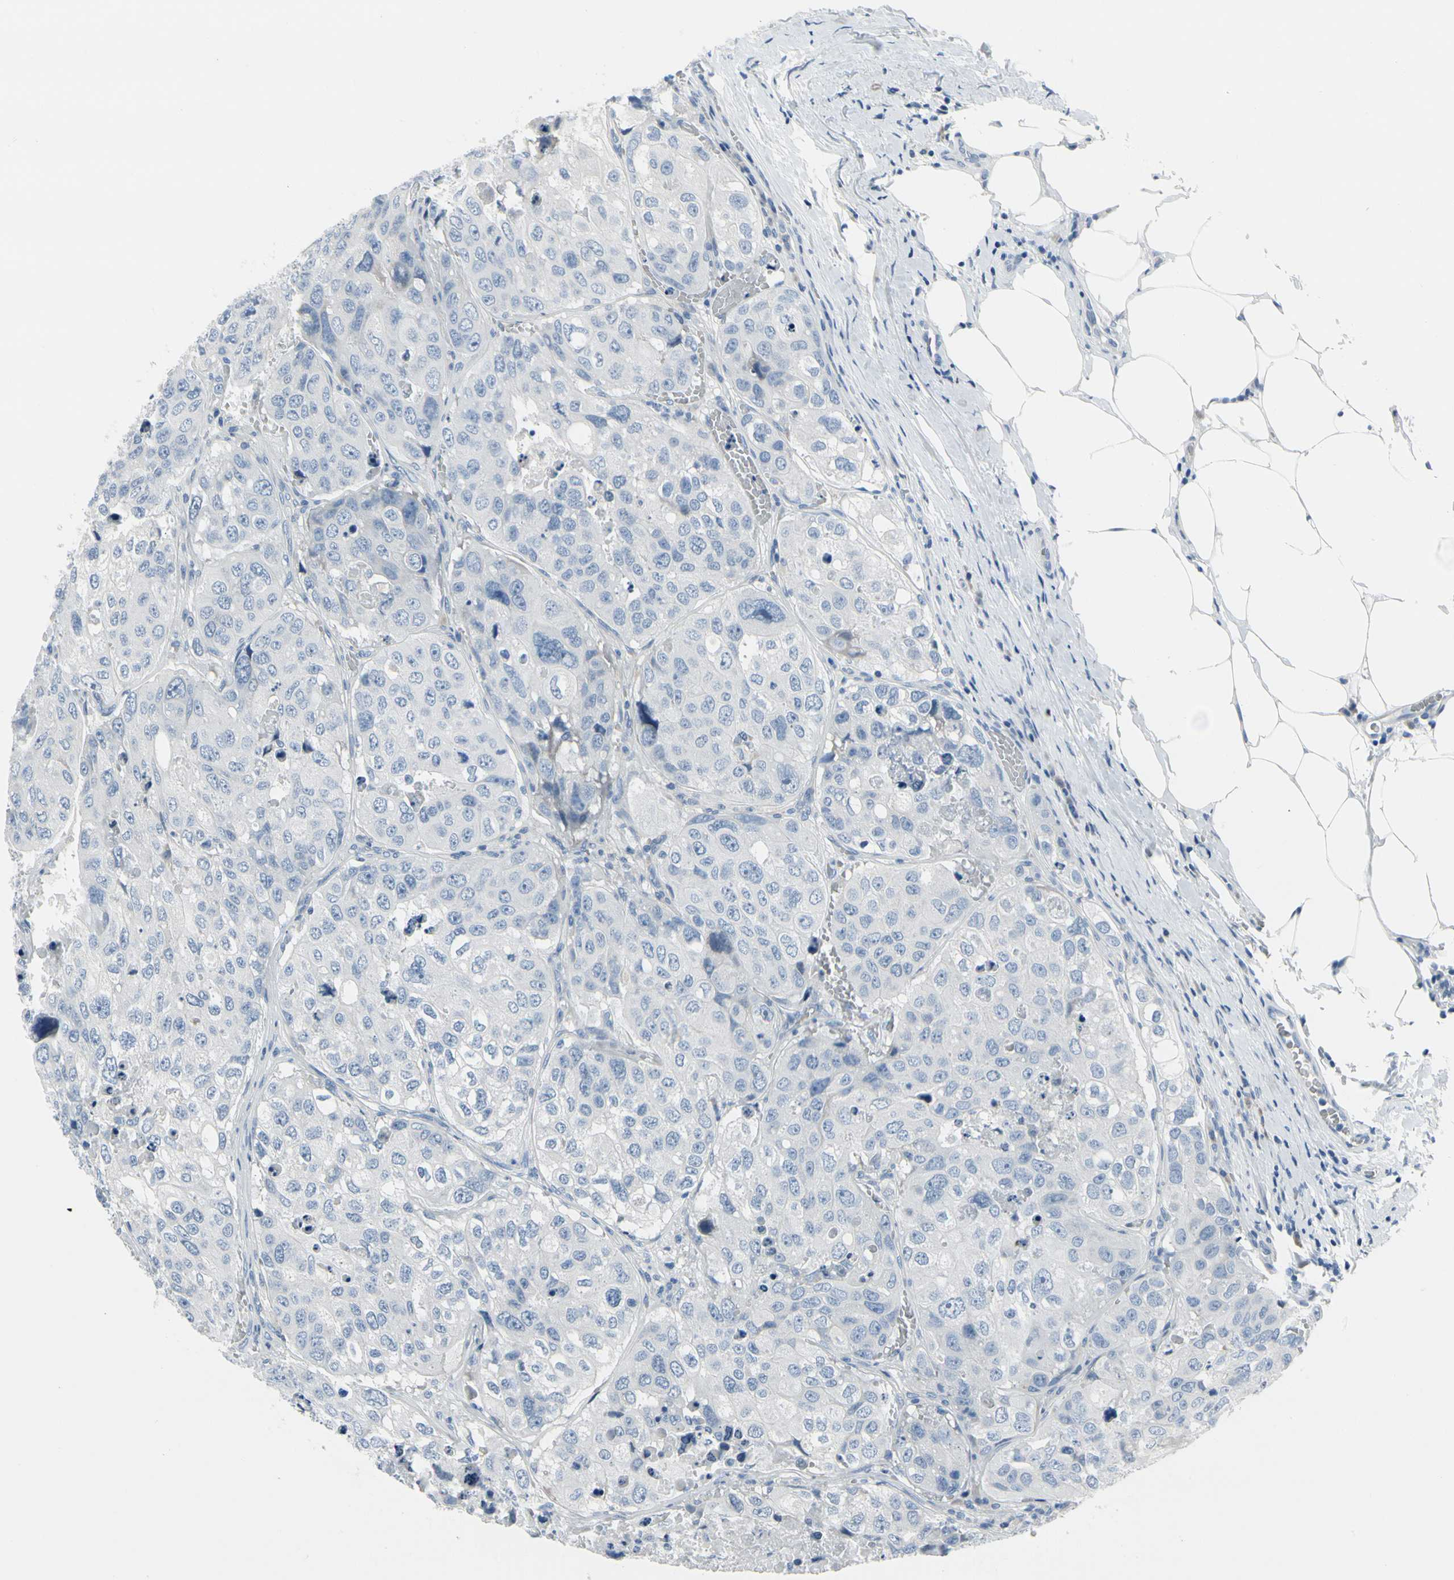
{"staining": {"intensity": "negative", "quantity": "none", "location": "none"}, "tissue": "urothelial cancer", "cell_type": "Tumor cells", "image_type": "cancer", "snomed": [{"axis": "morphology", "description": "Urothelial carcinoma, High grade"}, {"axis": "topography", "description": "Lymph node"}, {"axis": "topography", "description": "Urinary bladder"}], "caption": "IHC of human urothelial carcinoma (high-grade) demonstrates no staining in tumor cells.", "gene": "MUC5B", "patient": {"sex": "male", "age": 51}}